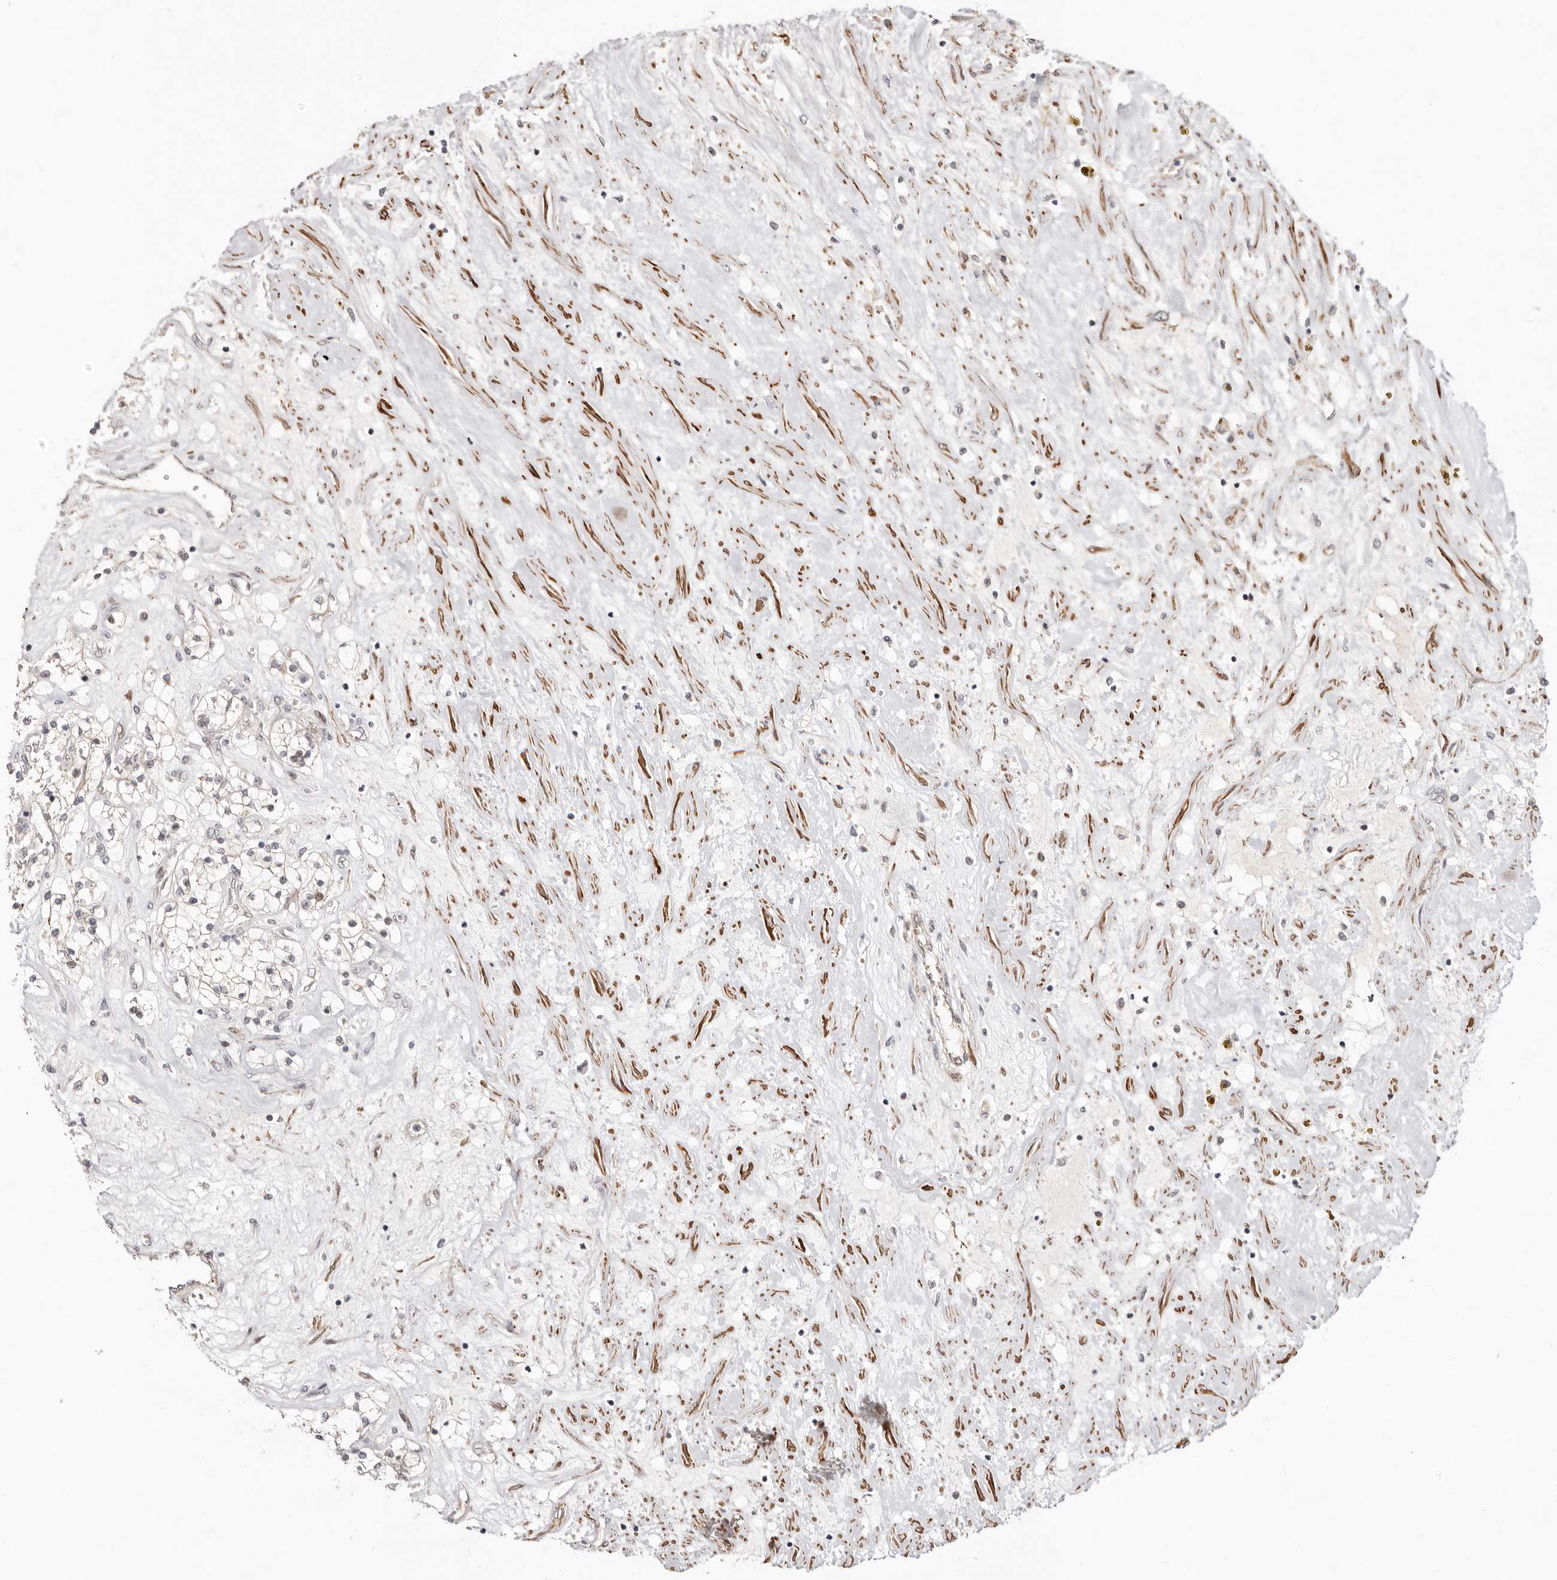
{"staining": {"intensity": "weak", "quantity": "<25%", "location": "cytoplasmic/membranous"}, "tissue": "renal cancer", "cell_type": "Tumor cells", "image_type": "cancer", "snomed": [{"axis": "morphology", "description": "Normal tissue, NOS"}, {"axis": "morphology", "description": "Adenocarcinoma, NOS"}, {"axis": "topography", "description": "Kidney"}], "caption": "A high-resolution micrograph shows immunohistochemistry (IHC) staining of renal adenocarcinoma, which demonstrates no significant positivity in tumor cells. (Stains: DAB immunohistochemistry (IHC) with hematoxylin counter stain, Microscopy: brightfield microscopy at high magnification).", "gene": "SZT2", "patient": {"sex": "male", "age": 68}}